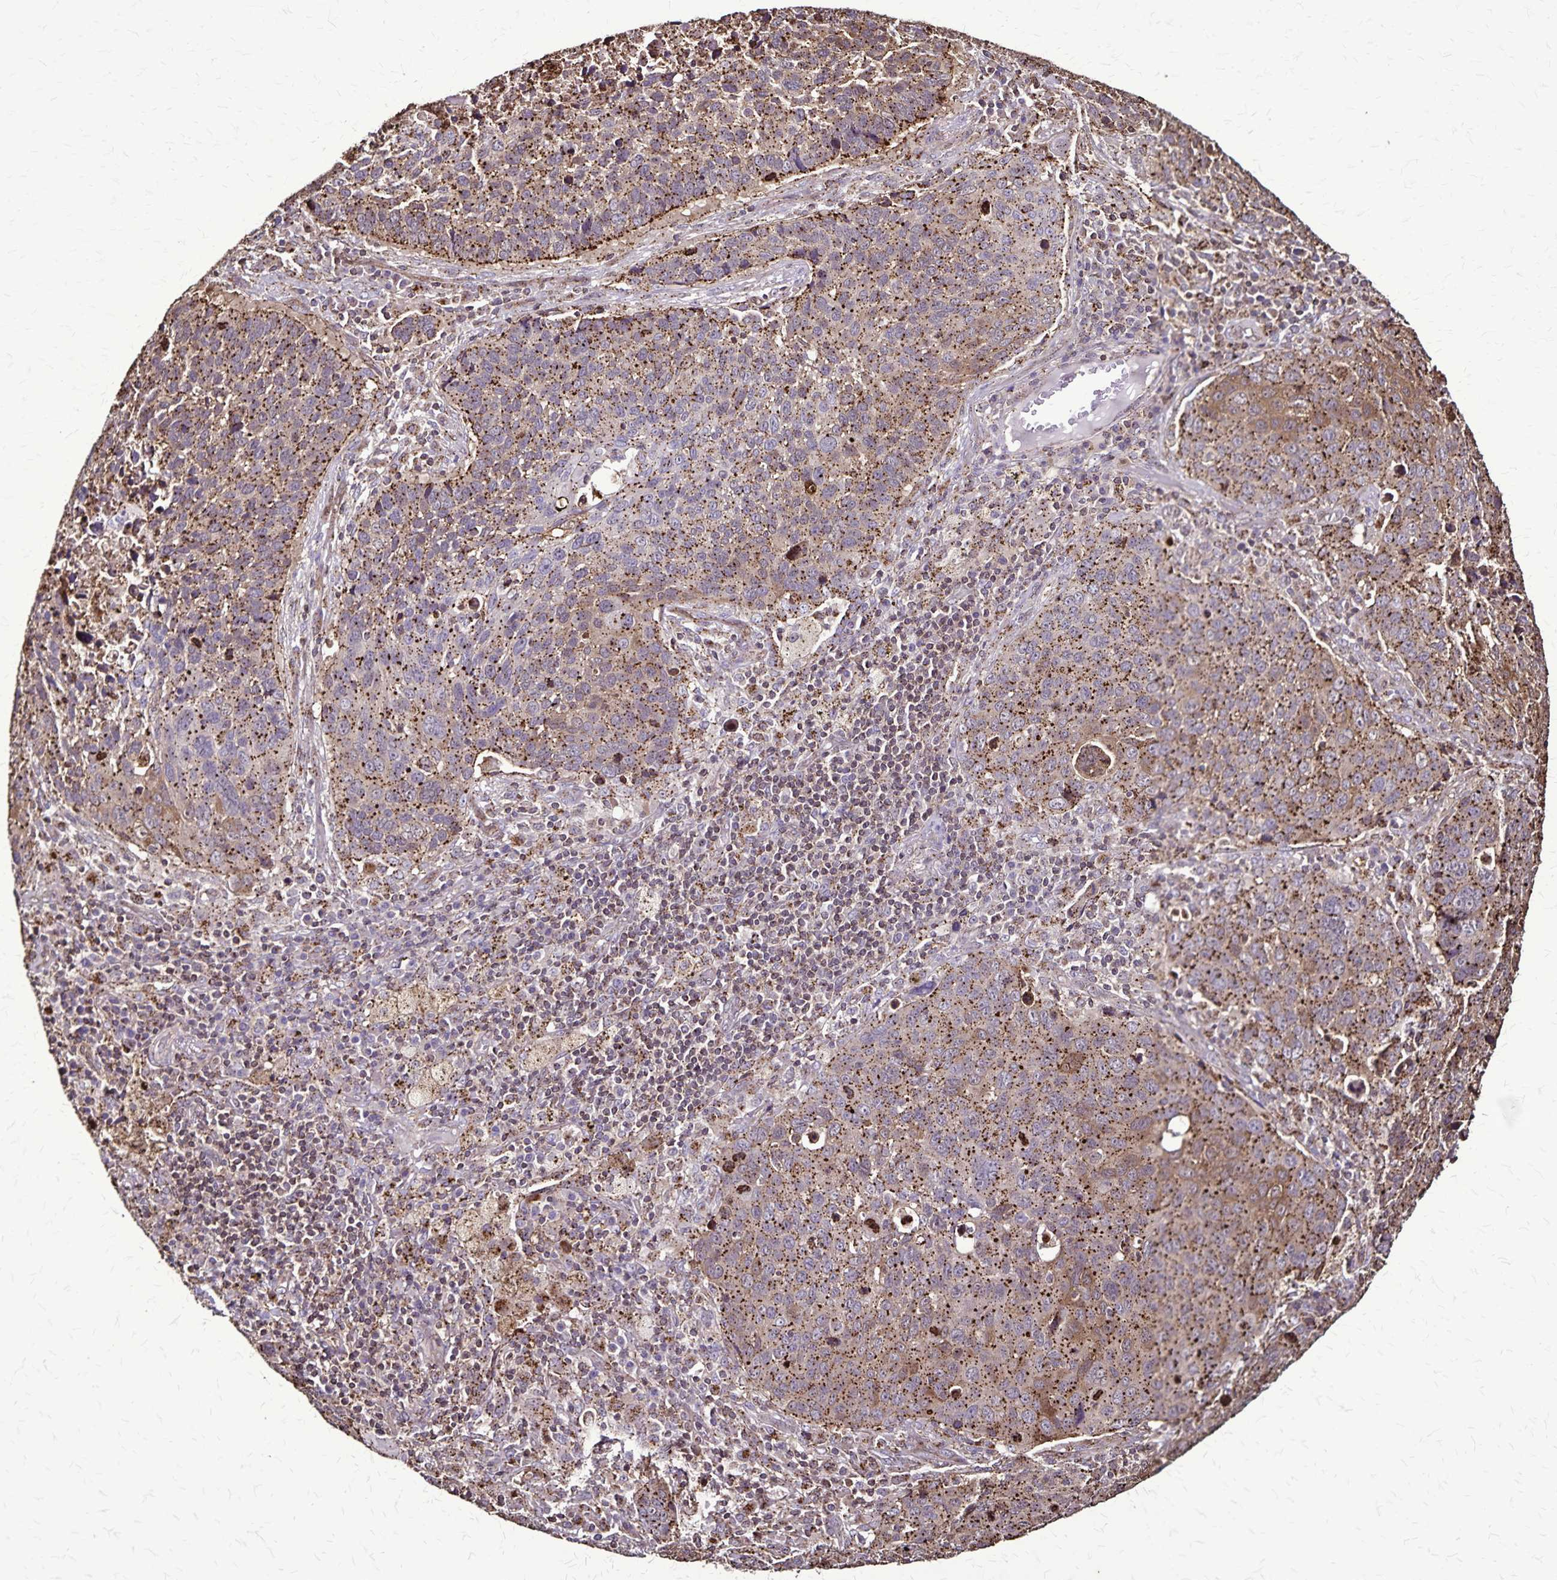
{"staining": {"intensity": "moderate", "quantity": ">75%", "location": "cytoplasmic/membranous"}, "tissue": "lung cancer", "cell_type": "Tumor cells", "image_type": "cancer", "snomed": [{"axis": "morphology", "description": "Squamous cell carcinoma, NOS"}, {"axis": "topography", "description": "Lung"}], "caption": "Protein expression analysis of lung cancer demonstrates moderate cytoplasmic/membranous positivity in approximately >75% of tumor cells. (DAB IHC, brown staining for protein, blue staining for nuclei).", "gene": "CHMP1B", "patient": {"sex": "male", "age": 68}}